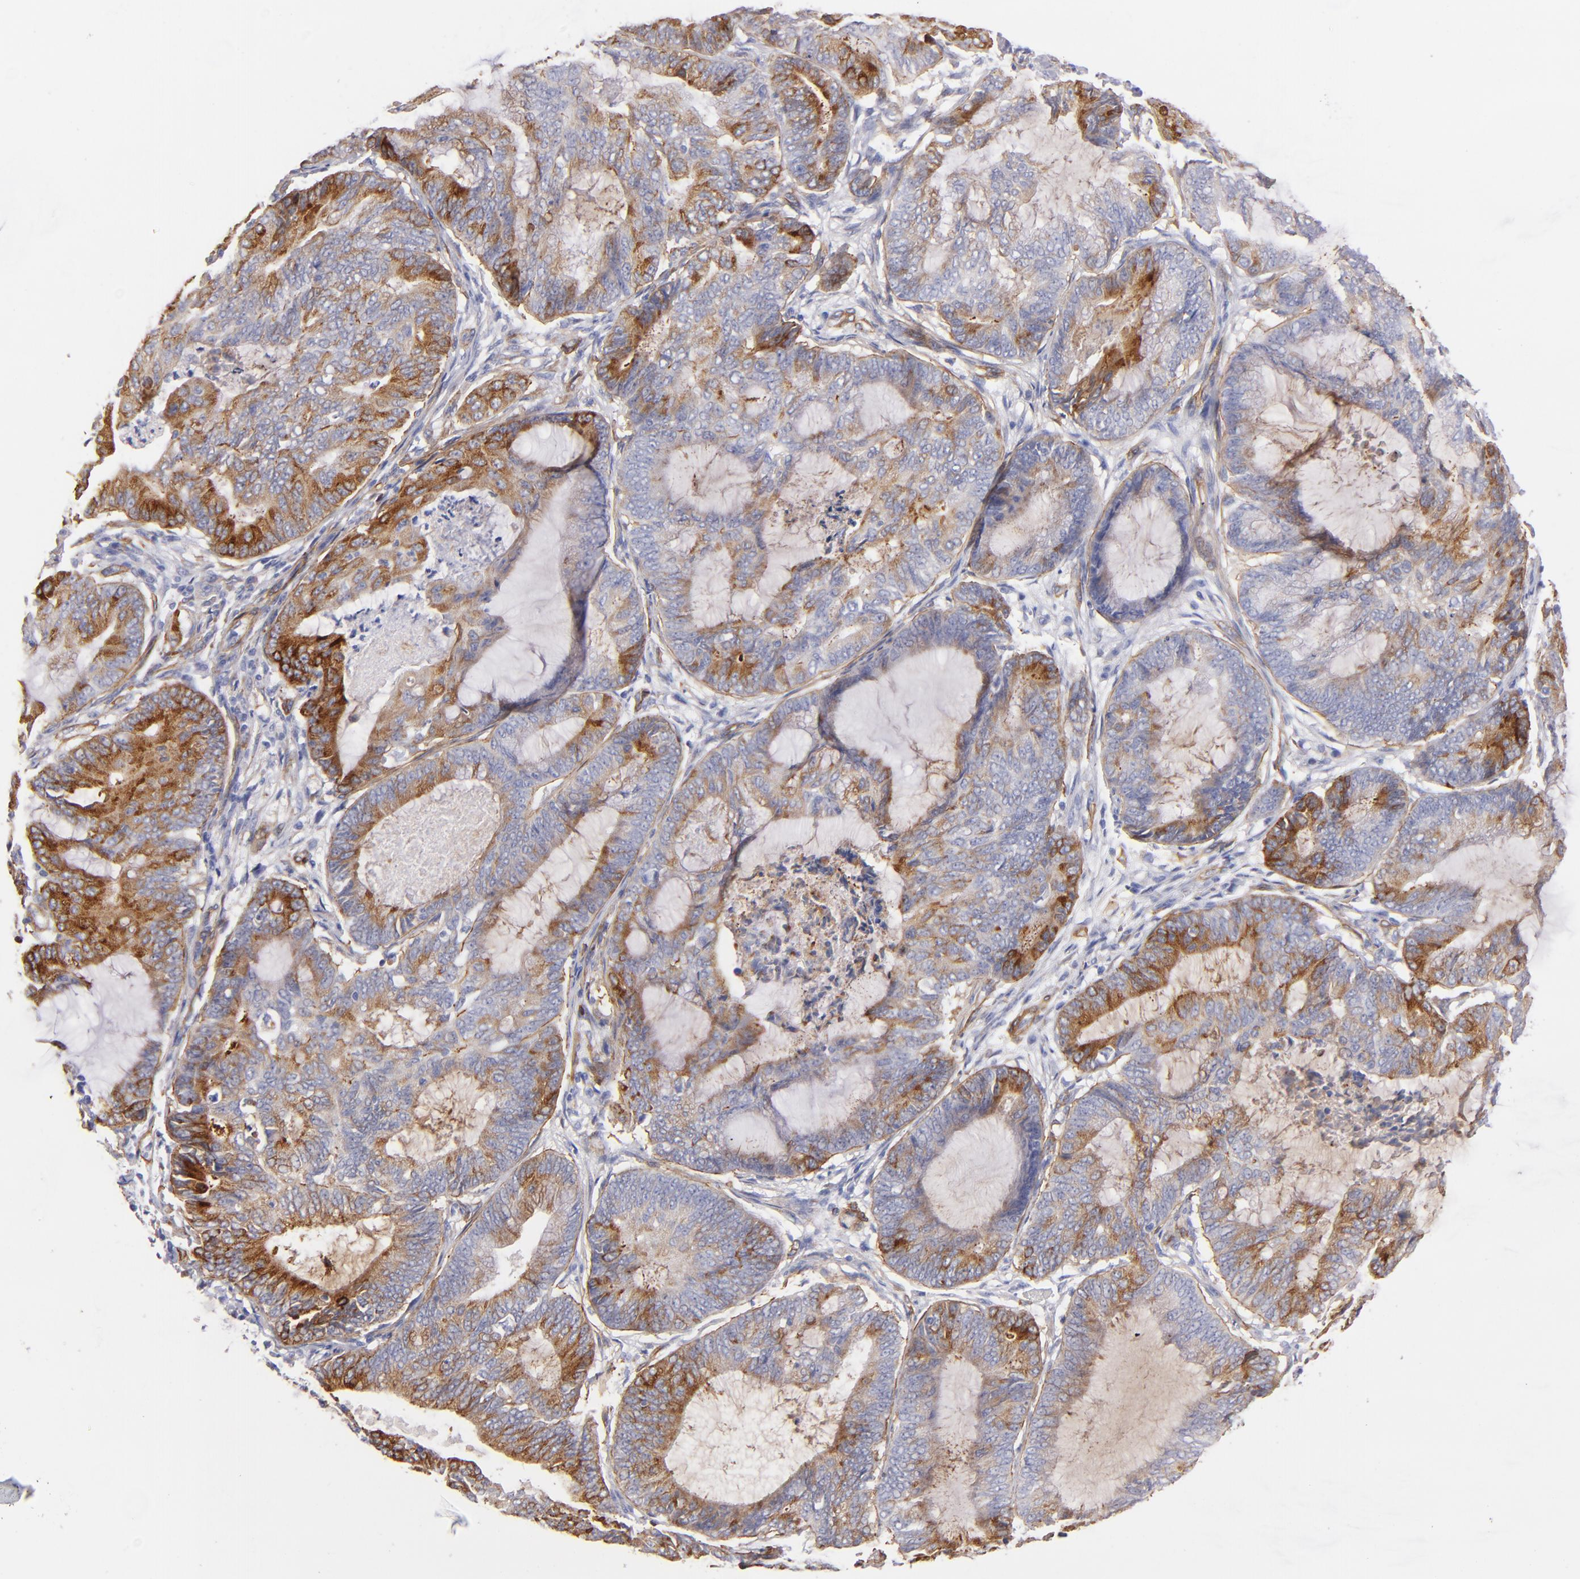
{"staining": {"intensity": "moderate", "quantity": "25%-75%", "location": "cytoplasmic/membranous"}, "tissue": "endometrial cancer", "cell_type": "Tumor cells", "image_type": "cancer", "snomed": [{"axis": "morphology", "description": "Adenocarcinoma, NOS"}, {"axis": "topography", "description": "Endometrium"}], "caption": "High-power microscopy captured an IHC image of endometrial cancer (adenocarcinoma), revealing moderate cytoplasmic/membranous positivity in approximately 25%-75% of tumor cells. (DAB IHC with brightfield microscopy, high magnification).", "gene": "LAMC1", "patient": {"sex": "female", "age": 63}}